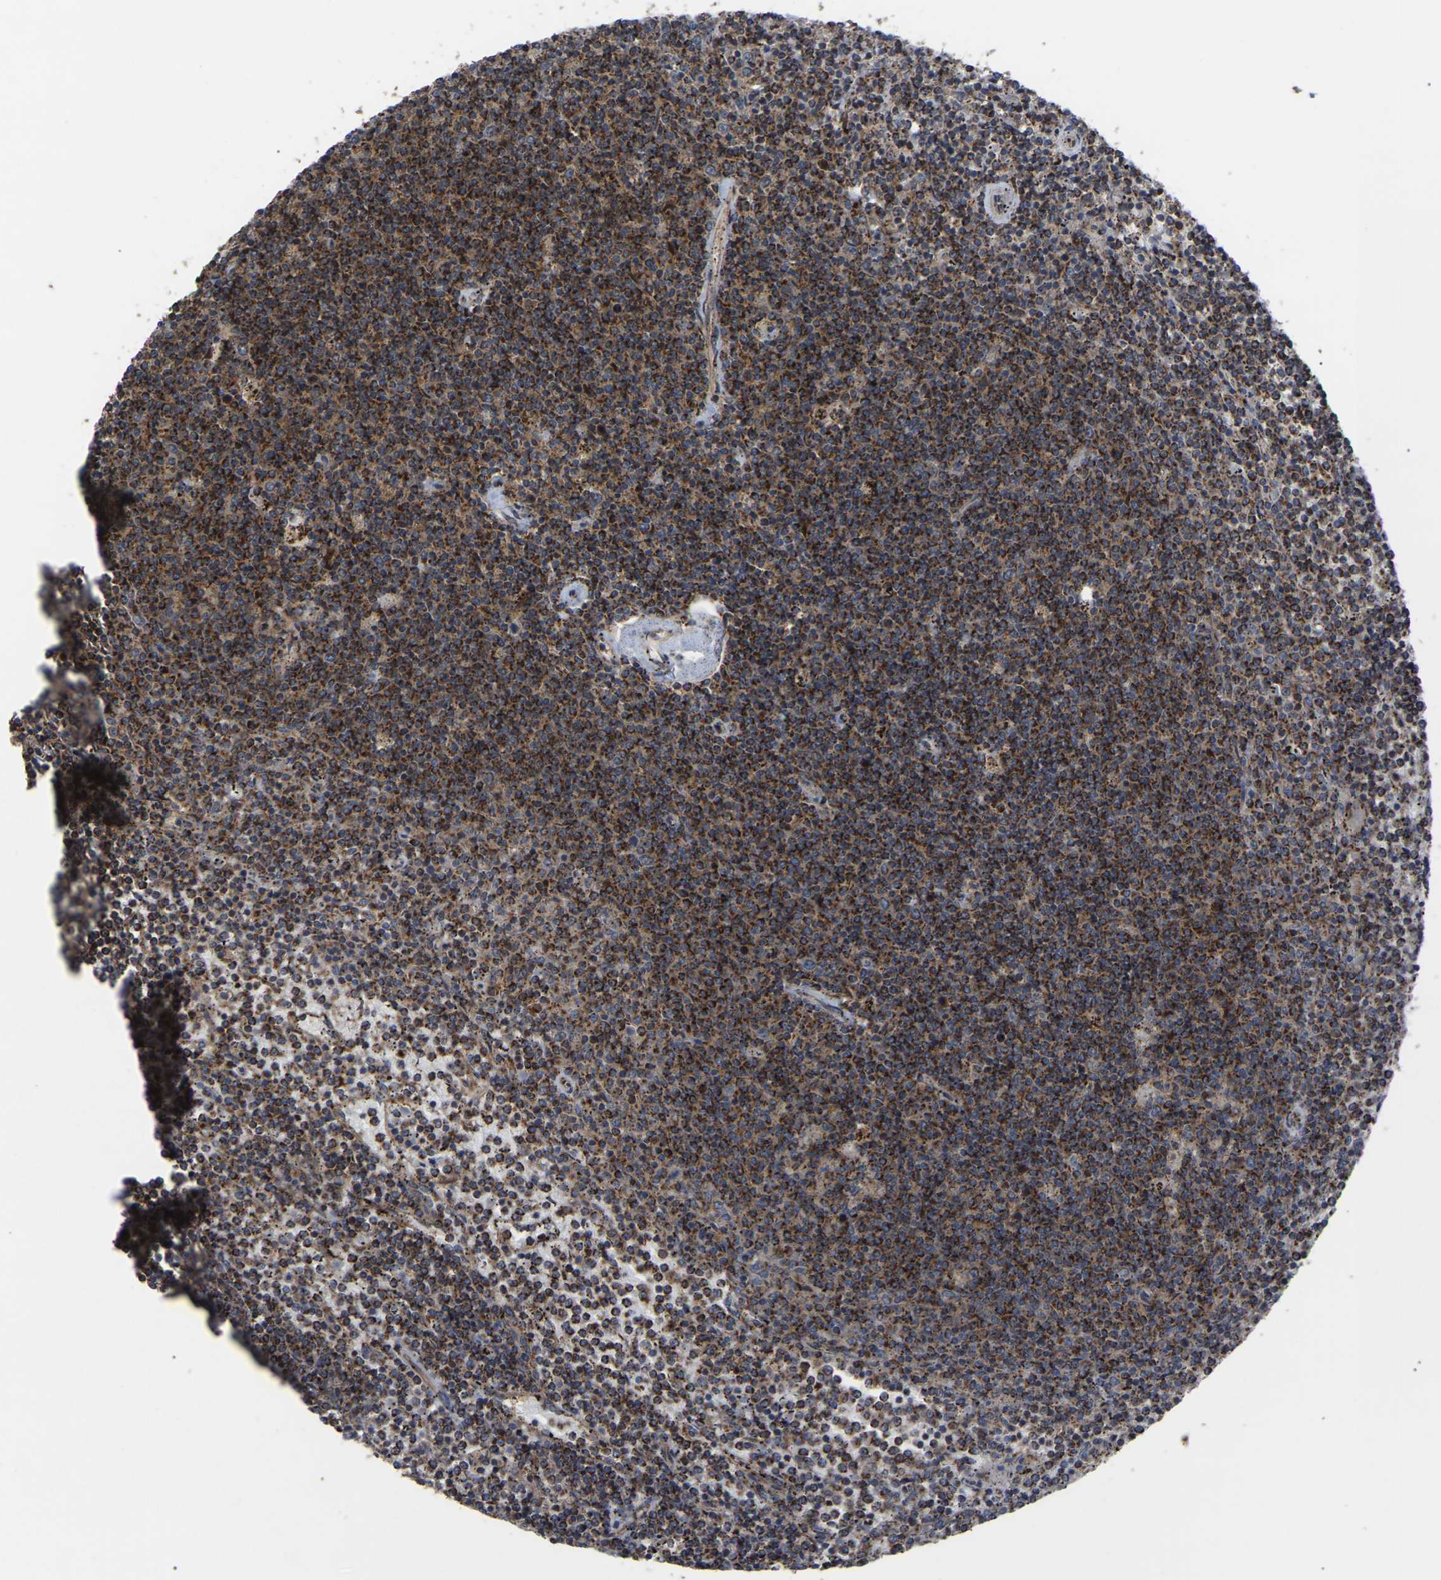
{"staining": {"intensity": "strong", "quantity": ">75%", "location": "cytoplasmic/membranous"}, "tissue": "lymphoma", "cell_type": "Tumor cells", "image_type": "cancer", "snomed": [{"axis": "morphology", "description": "Malignant lymphoma, non-Hodgkin's type, Low grade"}, {"axis": "topography", "description": "Spleen"}], "caption": "This is an image of immunohistochemistry (IHC) staining of lymphoma, which shows strong staining in the cytoplasmic/membranous of tumor cells.", "gene": "GCC1", "patient": {"sex": "female", "age": 50}}